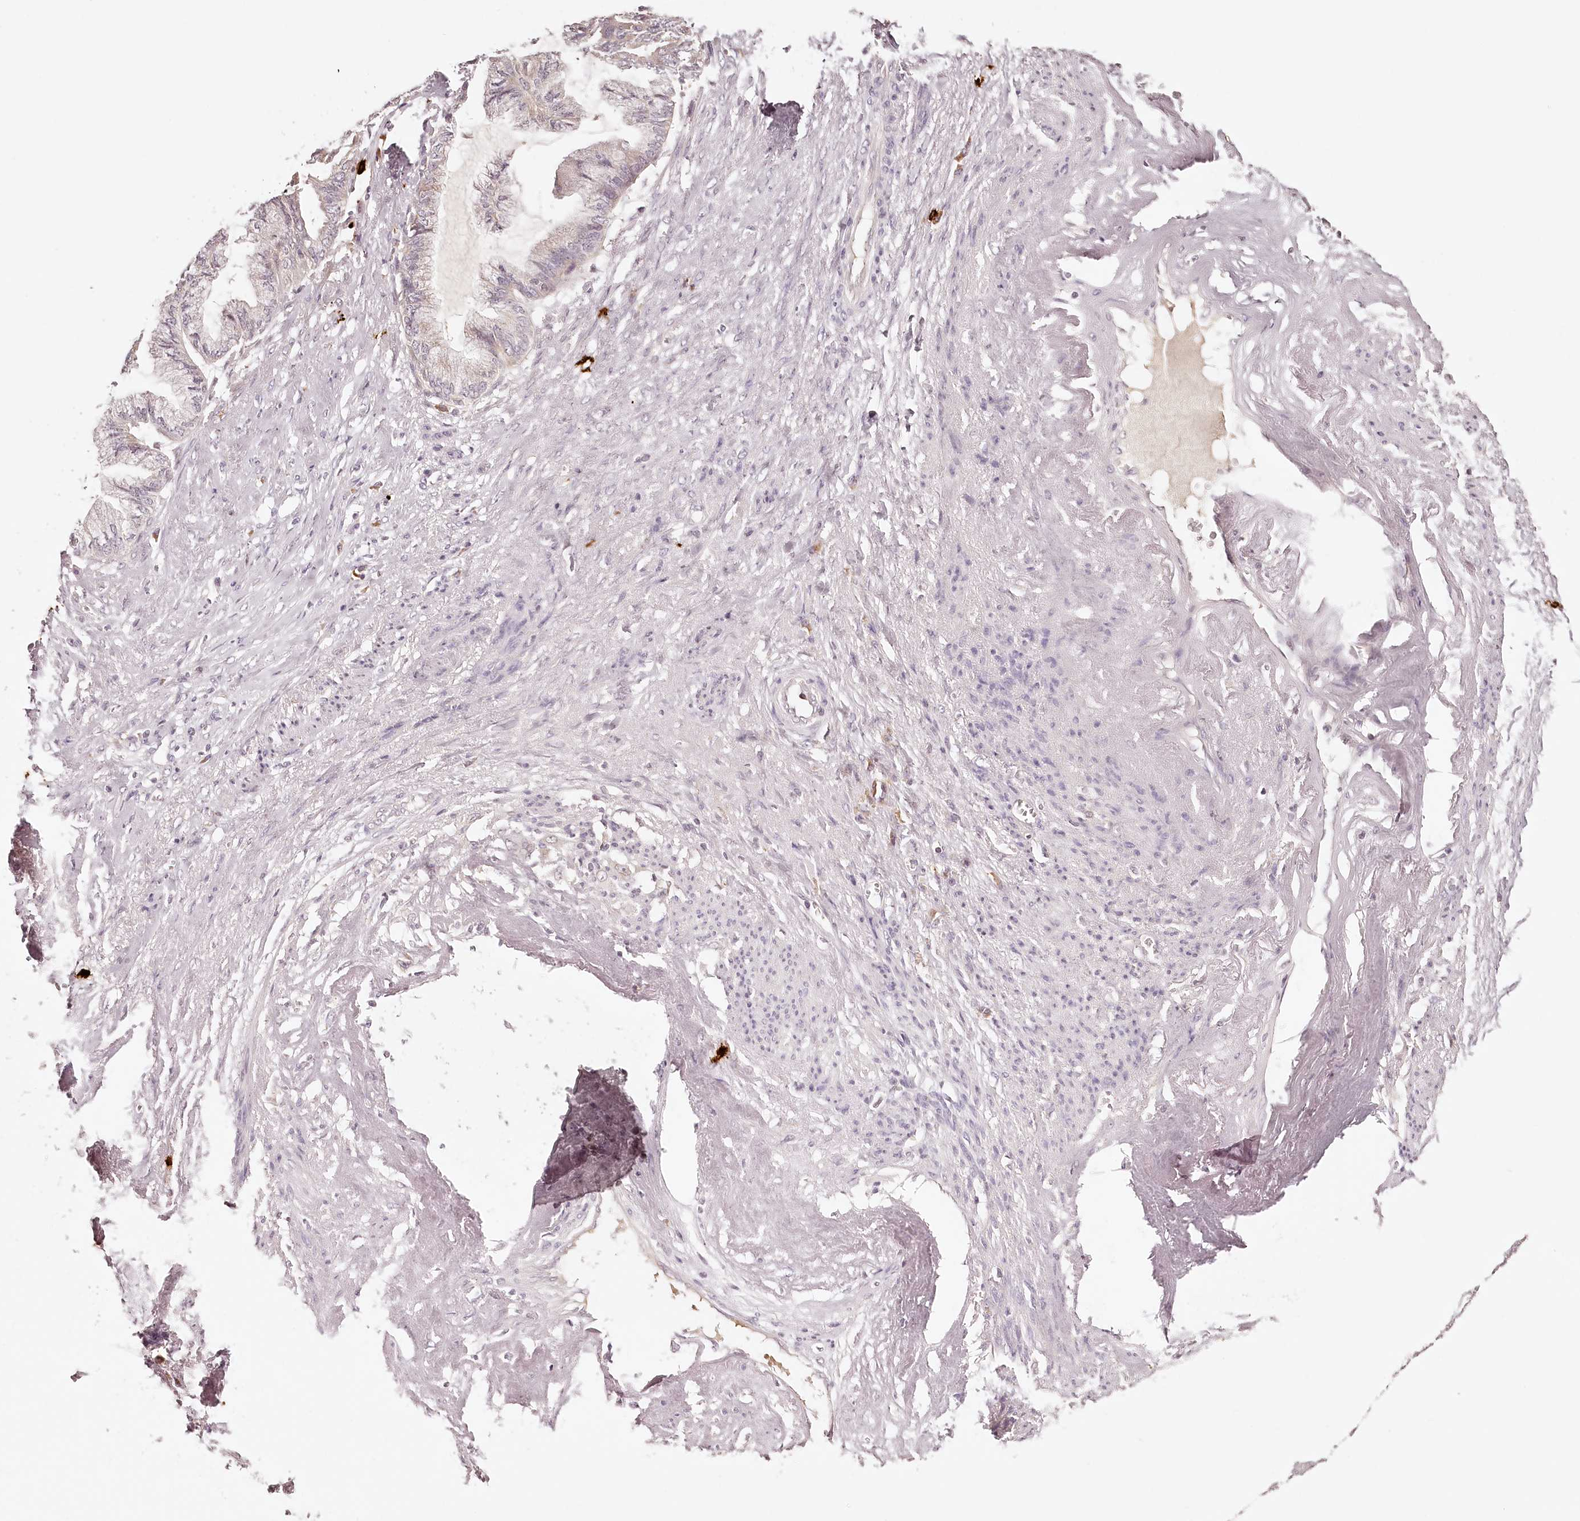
{"staining": {"intensity": "negative", "quantity": "none", "location": "none"}, "tissue": "endometrial cancer", "cell_type": "Tumor cells", "image_type": "cancer", "snomed": [{"axis": "morphology", "description": "Adenocarcinoma, NOS"}, {"axis": "topography", "description": "Endometrium"}], "caption": "Tumor cells are negative for protein expression in human endometrial cancer (adenocarcinoma). (Brightfield microscopy of DAB immunohistochemistry at high magnification).", "gene": "SYNGR1", "patient": {"sex": "female", "age": 86}}